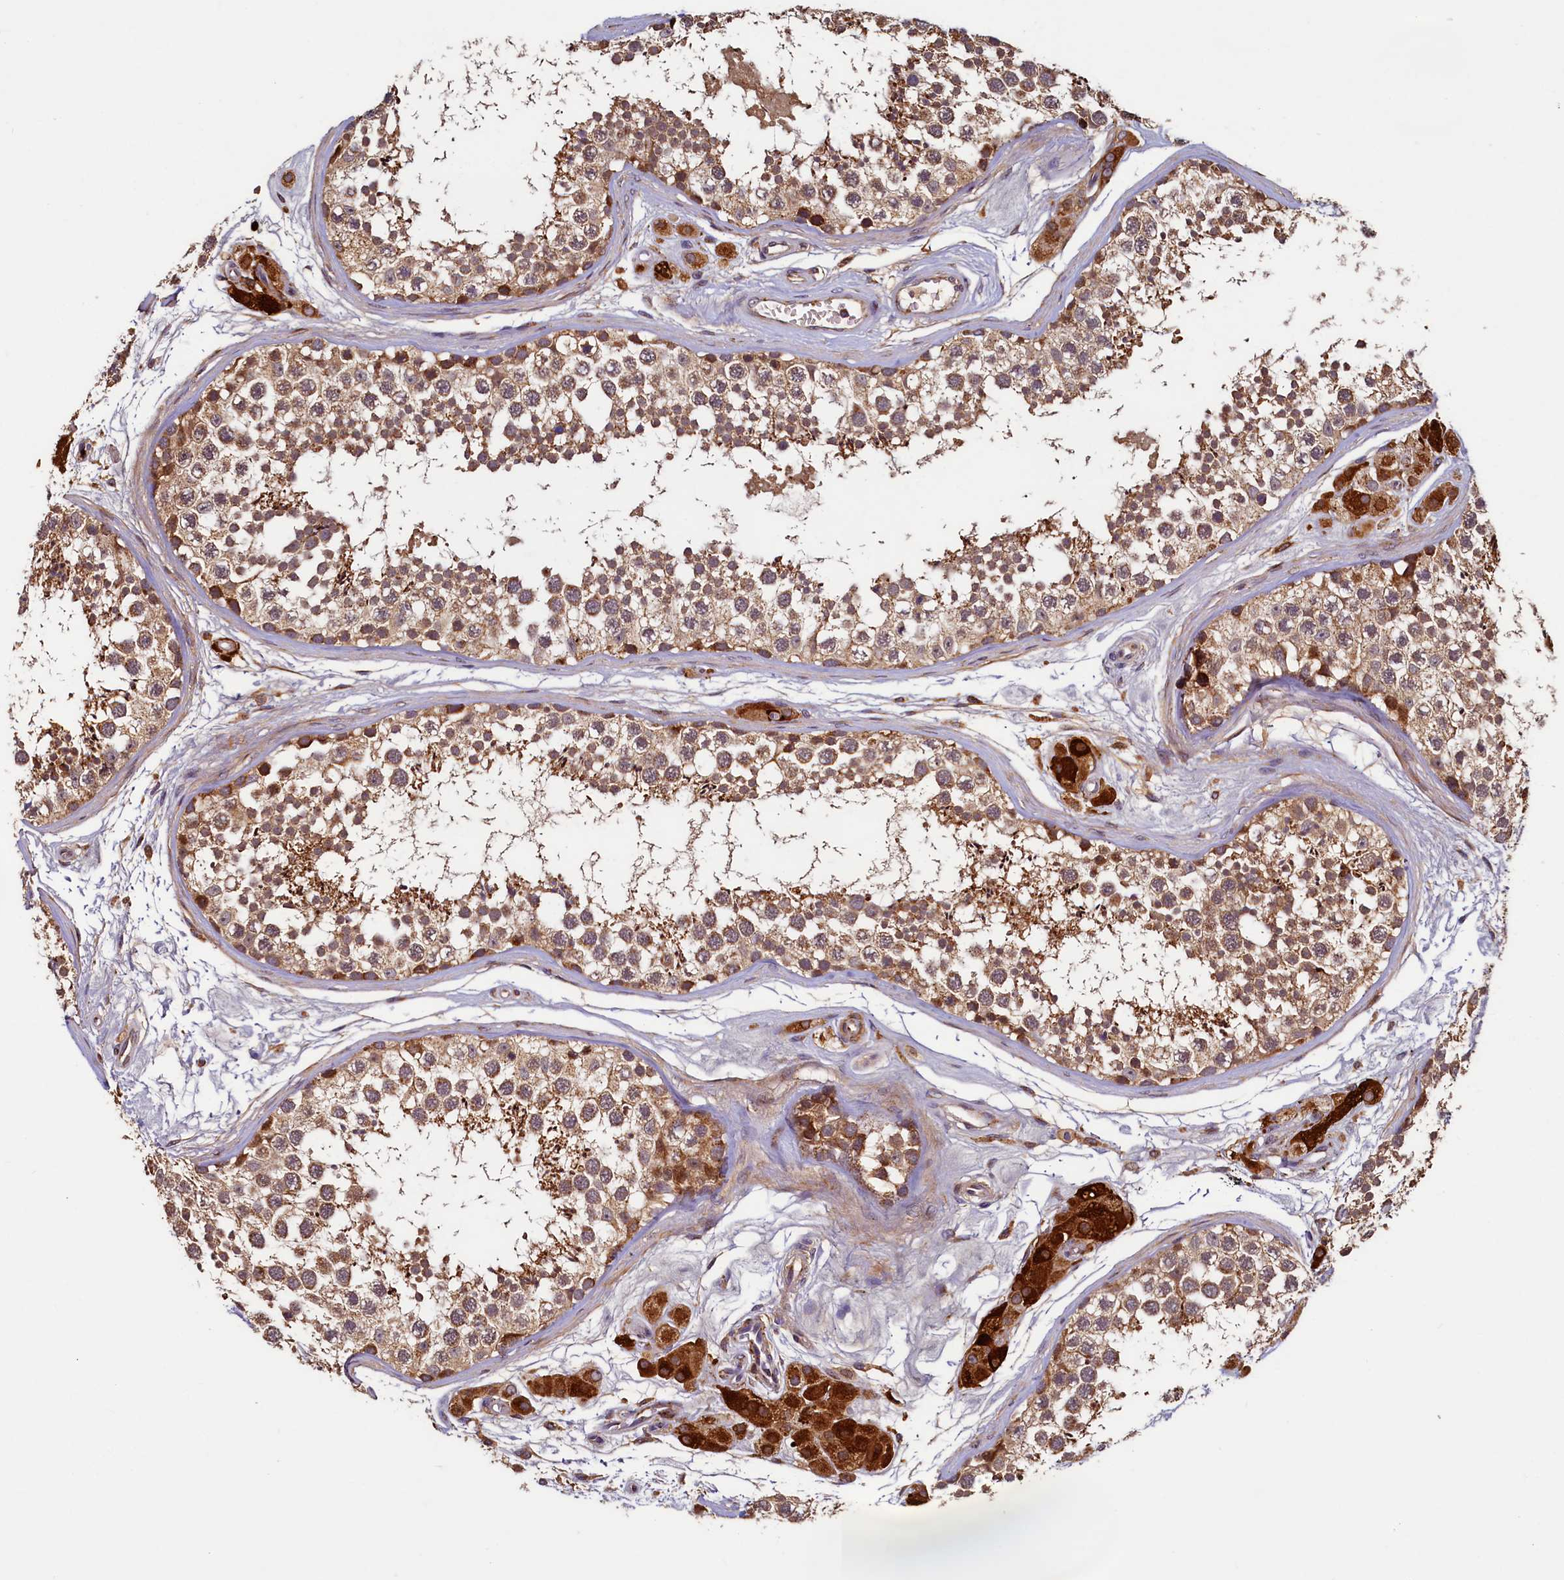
{"staining": {"intensity": "moderate", "quantity": ">75%", "location": "cytoplasmic/membranous"}, "tissue": "testis", "cell_type": "Cells in seminiferous ducts", "image_type": "normal", "snomed": [{"axis": "morphology", "description": "Normal tissue, NOS"}, {"axis": "topography", "description": "Testis"}], "caption": "The image reveals immunohistochemical staining of normal testis. There is moderate cytoplasmic/membranous expression is appreciated in approximately >75% of cells in seminiferous ducts. The staining is performed using DAB (3,3'-diaminobenzidine) brown chromogen to label protein expression. The nuclei are counter-stained blue using hematoxylin.", "gene": "NCKAP5L", "patient": {"sex": "male", "age": 56}}